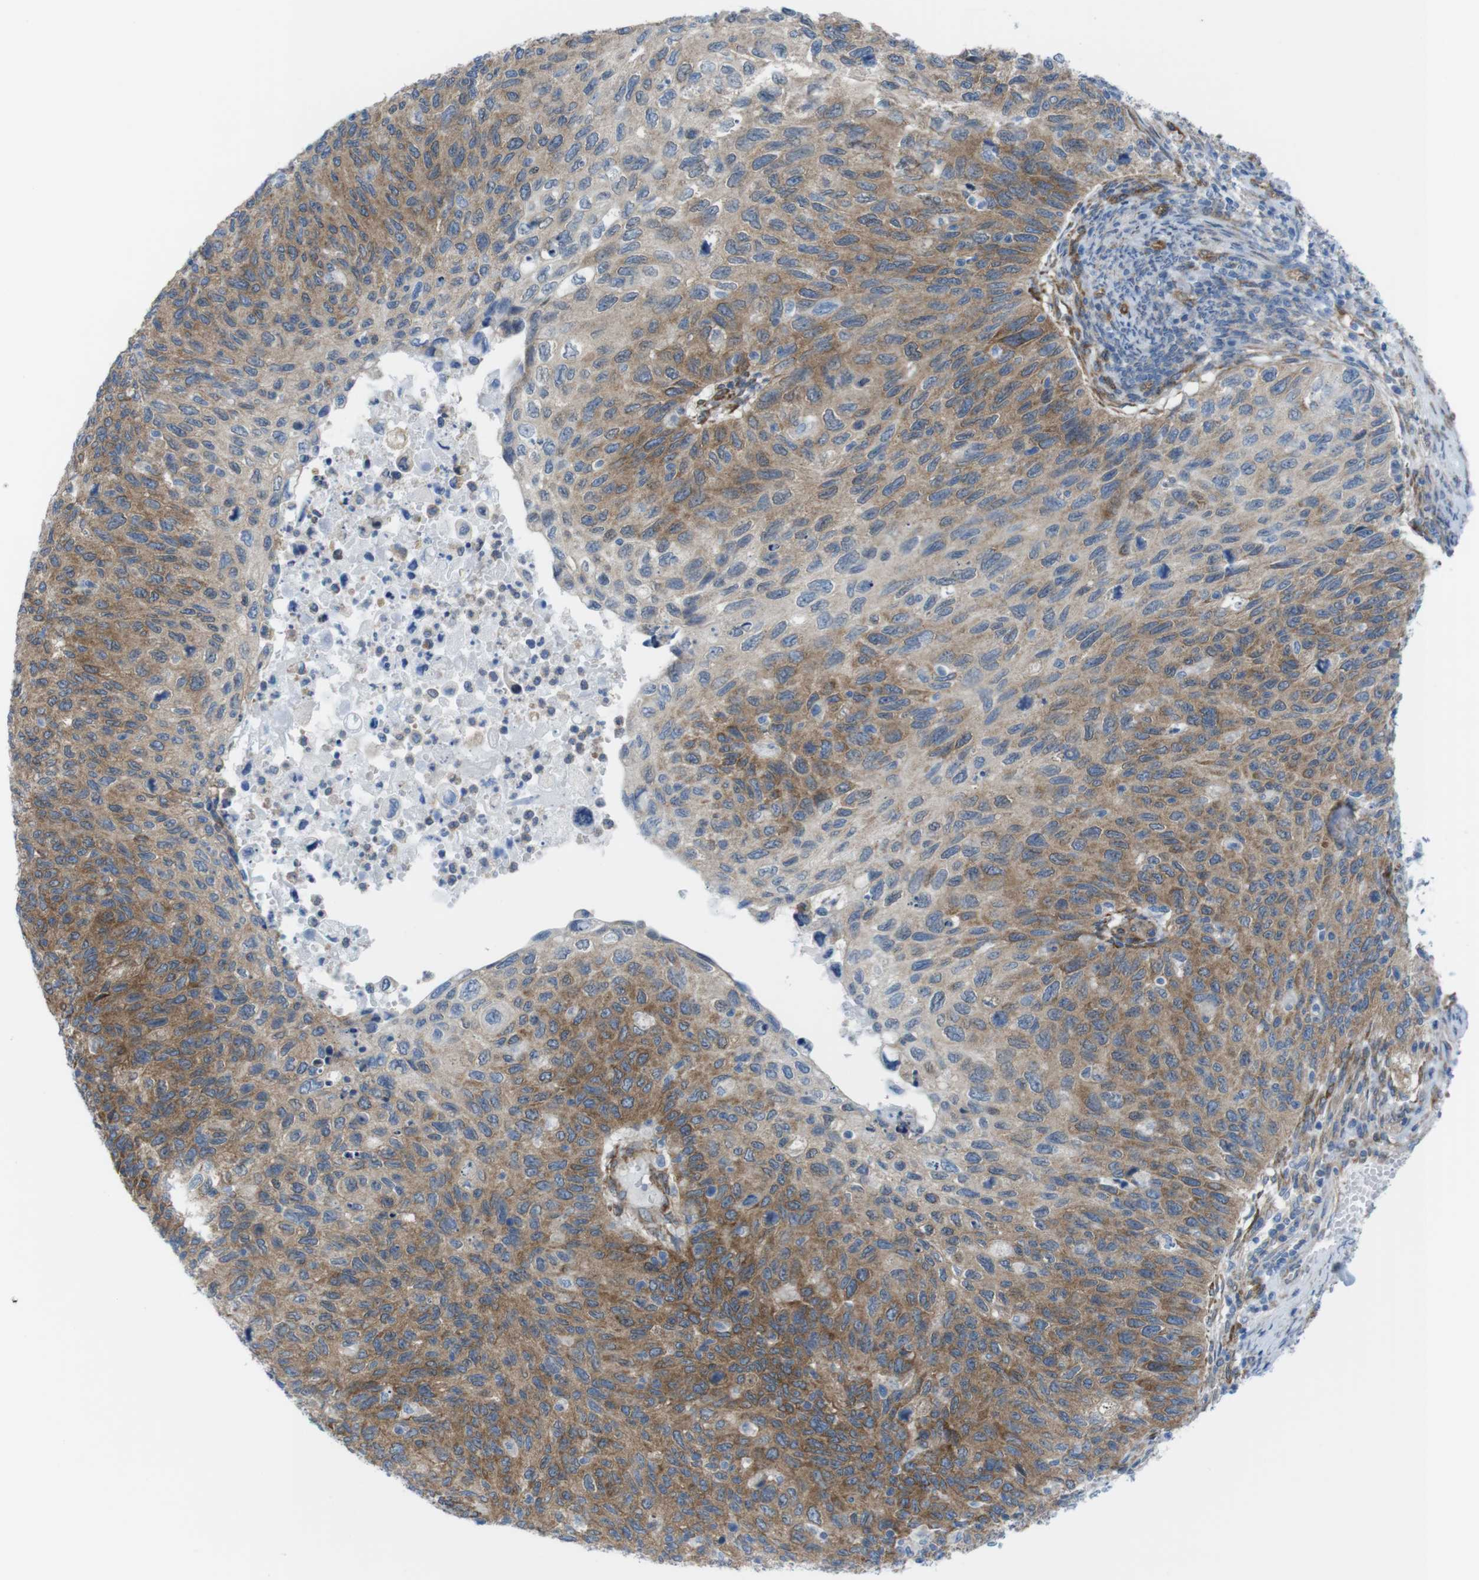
{"staining": {"intensity": "moderate", "quantity": ">75%", "location": "cytoplasmic/membranous"}, "tissue": "cervical cancer", "cell_type": "Tumor cells", "image_type": "cancer", "snomed": [{"axis": "morphology", "description": "Squamous cell carcinoma, NOS"}, {"axis": "topography", "description": "Cervix"}], "caption": "Protein analysis of squamous cell carcinoma (cervical) tissue demonstrates moderate cytoplasmic/membranous positivity in approximately >75% of tumor cells.", "gene": "DIAPH2", "patient": {"sex": "female", "age": 70}}